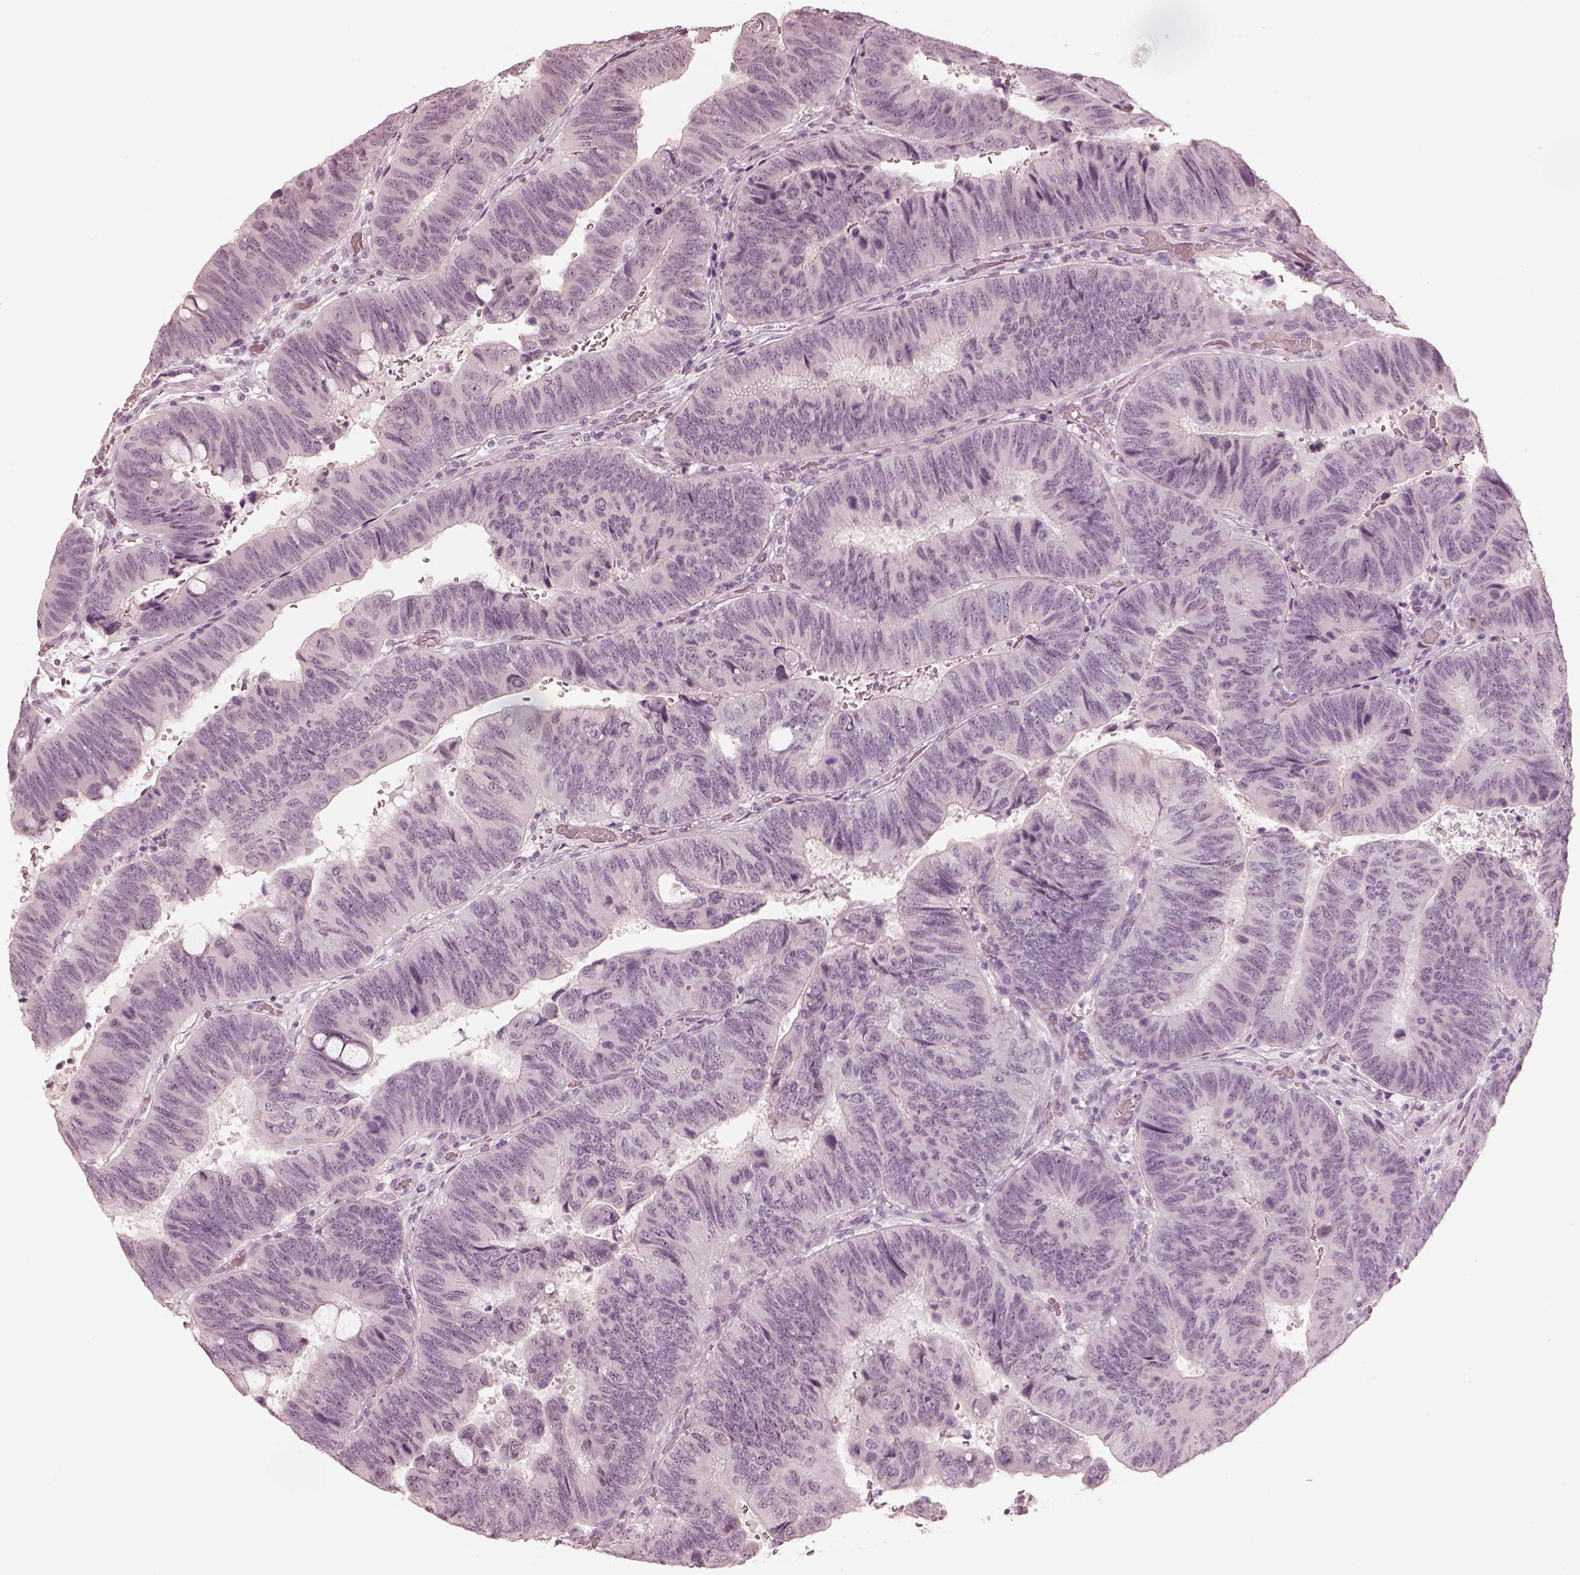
{"staining": {"intensity": "negative", "quantity": "none", "location": "none"}, "tissue": "colorectal cancer", "cell_type": "Tumor cells", "image_type": "cancer", "snomed": [{"axis": "morphology", "description": "Normal tissue, NOS"}, {"axis": "morphology", "description": "Adenocarcinoma, NOS"}, {"axis": "topography", "description": "Rectum"}], "caption": "Tumor cells show no significant protein staining in colorectal cancer (adenocarcinoma).", "gene": "CALR3", "patient": {"sex": "male", "age": 92}}